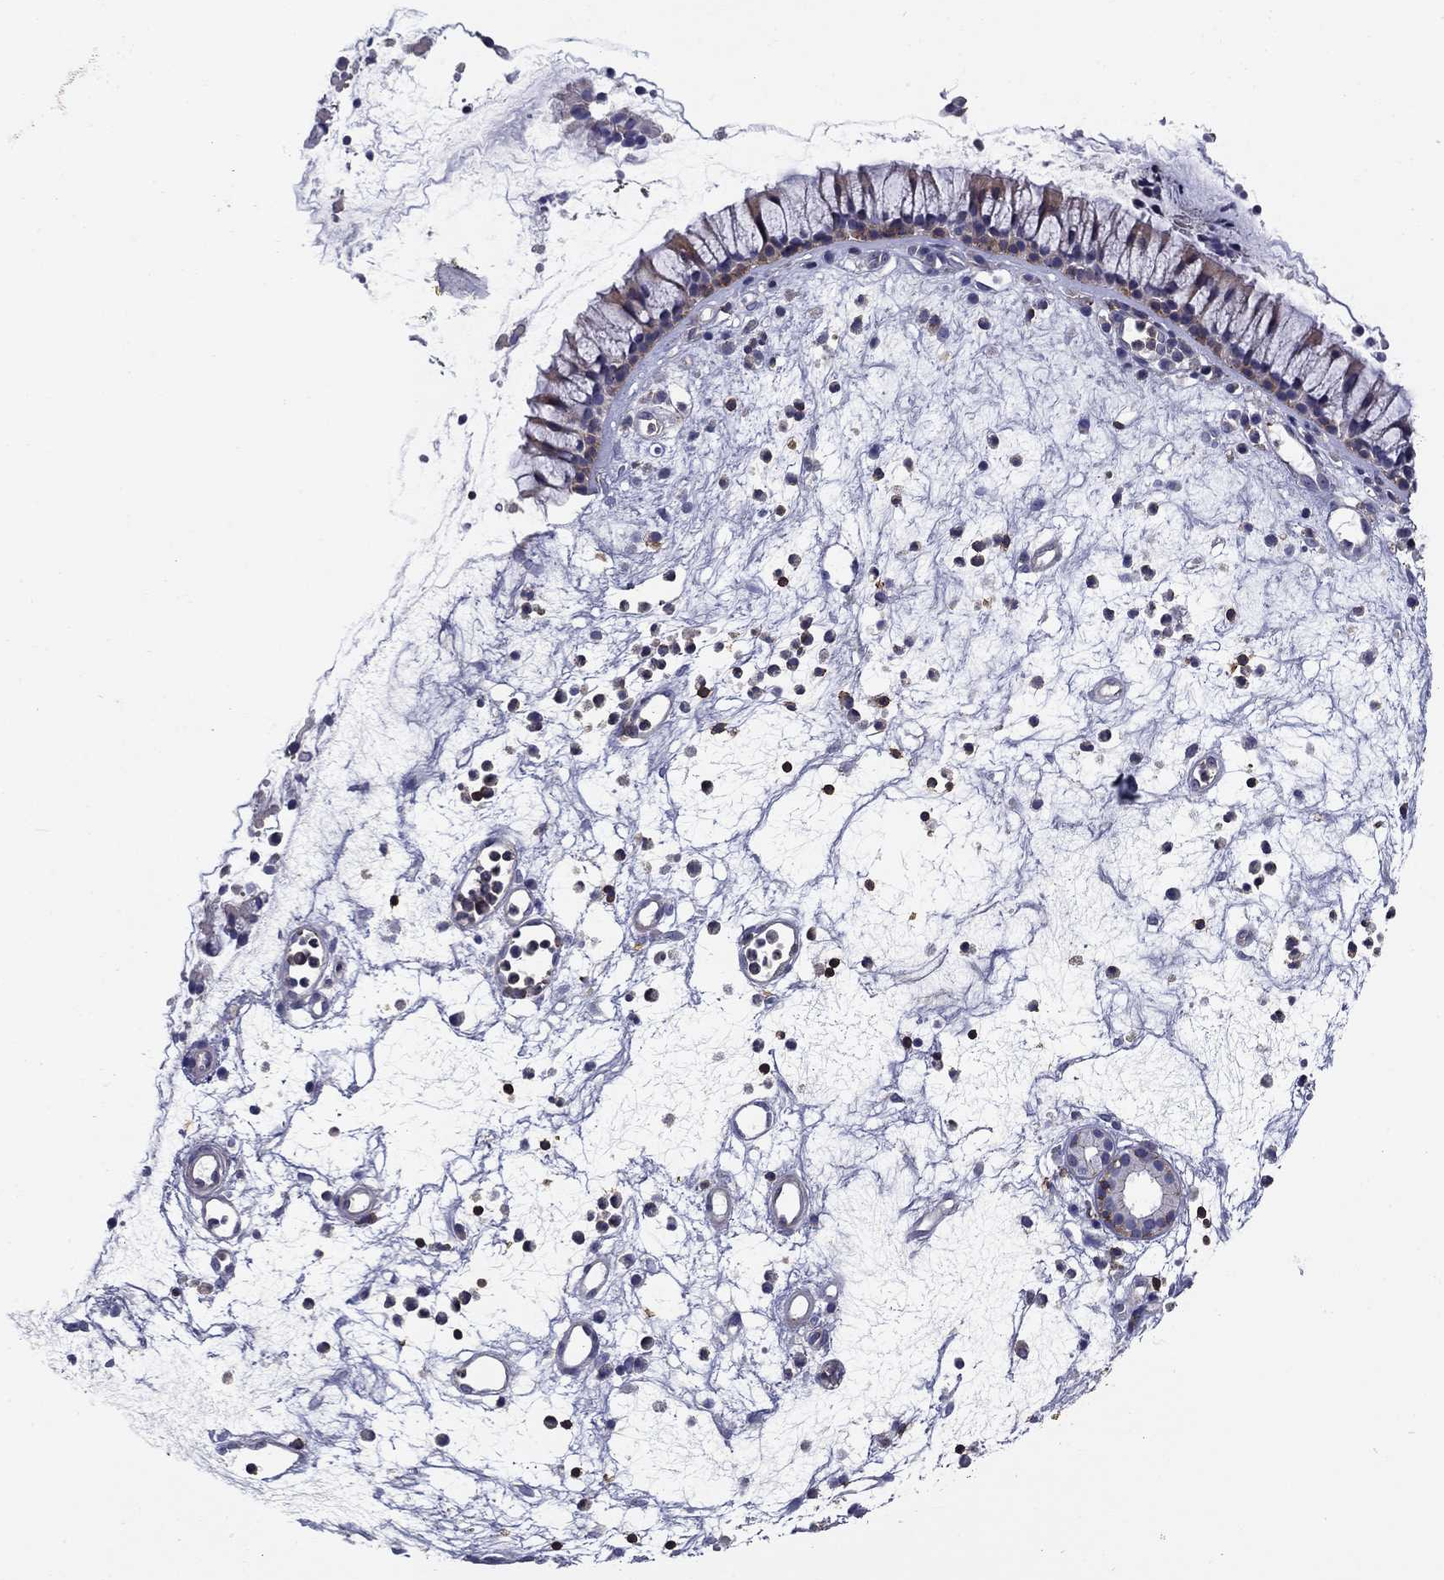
{"staining": {"intensity": "weak", "quantity": ">75%", "location": "cytoplasmic/membranous"}, "tissue": "nasopharynx", "cell_type": "Respiratory epithelial cells", "image_type": "normal", "snomed": [{"axis": "morphology", "description": "Normal tissue, NOS"}, {"axis": "topography", "description": "Nasopharynx"}], "caption": "This is an image of immunohistochemistry (IHC) staining of benign nasopharynx, which shows weak positivity in the cytoplasmic/membranous of respiratory epithelial cells.", "gene": "SIT1", "patient": {"sex": "male", "age": 77}}